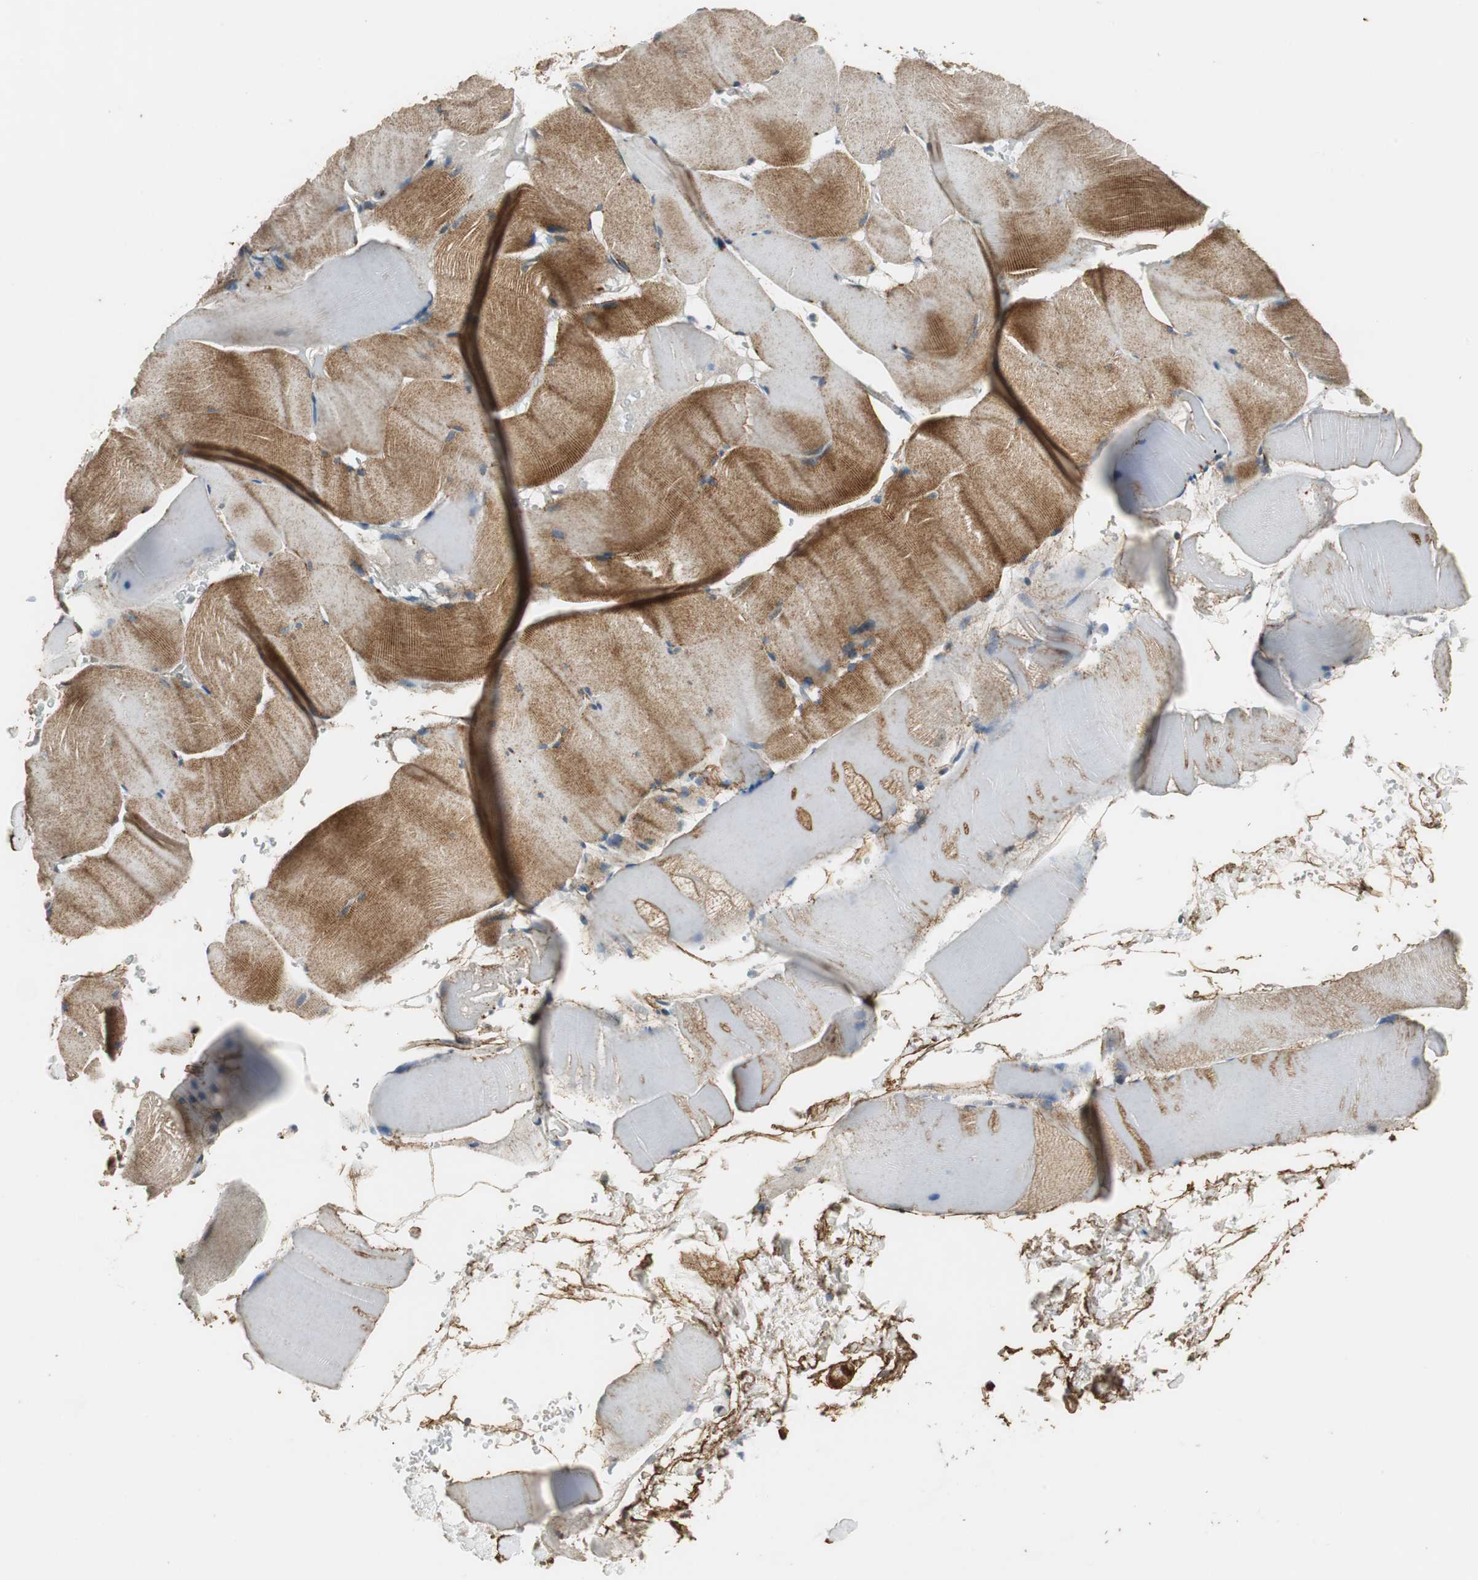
{"staining": {"intensity": "weak", "quantity": "25%-75%", "location": "cytoplasmic/membranous"}, "tissue": "skeletal muscle", "cell_type": "Myocytes", "image_type": "normal", "snomed": [{"axis": "morphology", "description": "Normal tissue, NOS"}, {"axis": "topography", "description": "Skeletal muscle"}], "caption": "IHC micrograph of benign skeletal muscle: human skeletal muscle stained using immunohistochemistry (IHC) displays low levels of weak protein expression localized specifically in the cytoplasmic/membranous of myocytes, appearing as a cytoplasmic/membranous brown color.", "gene": "DNAJB4", "patient": {"sex": "male", "age": 62}}